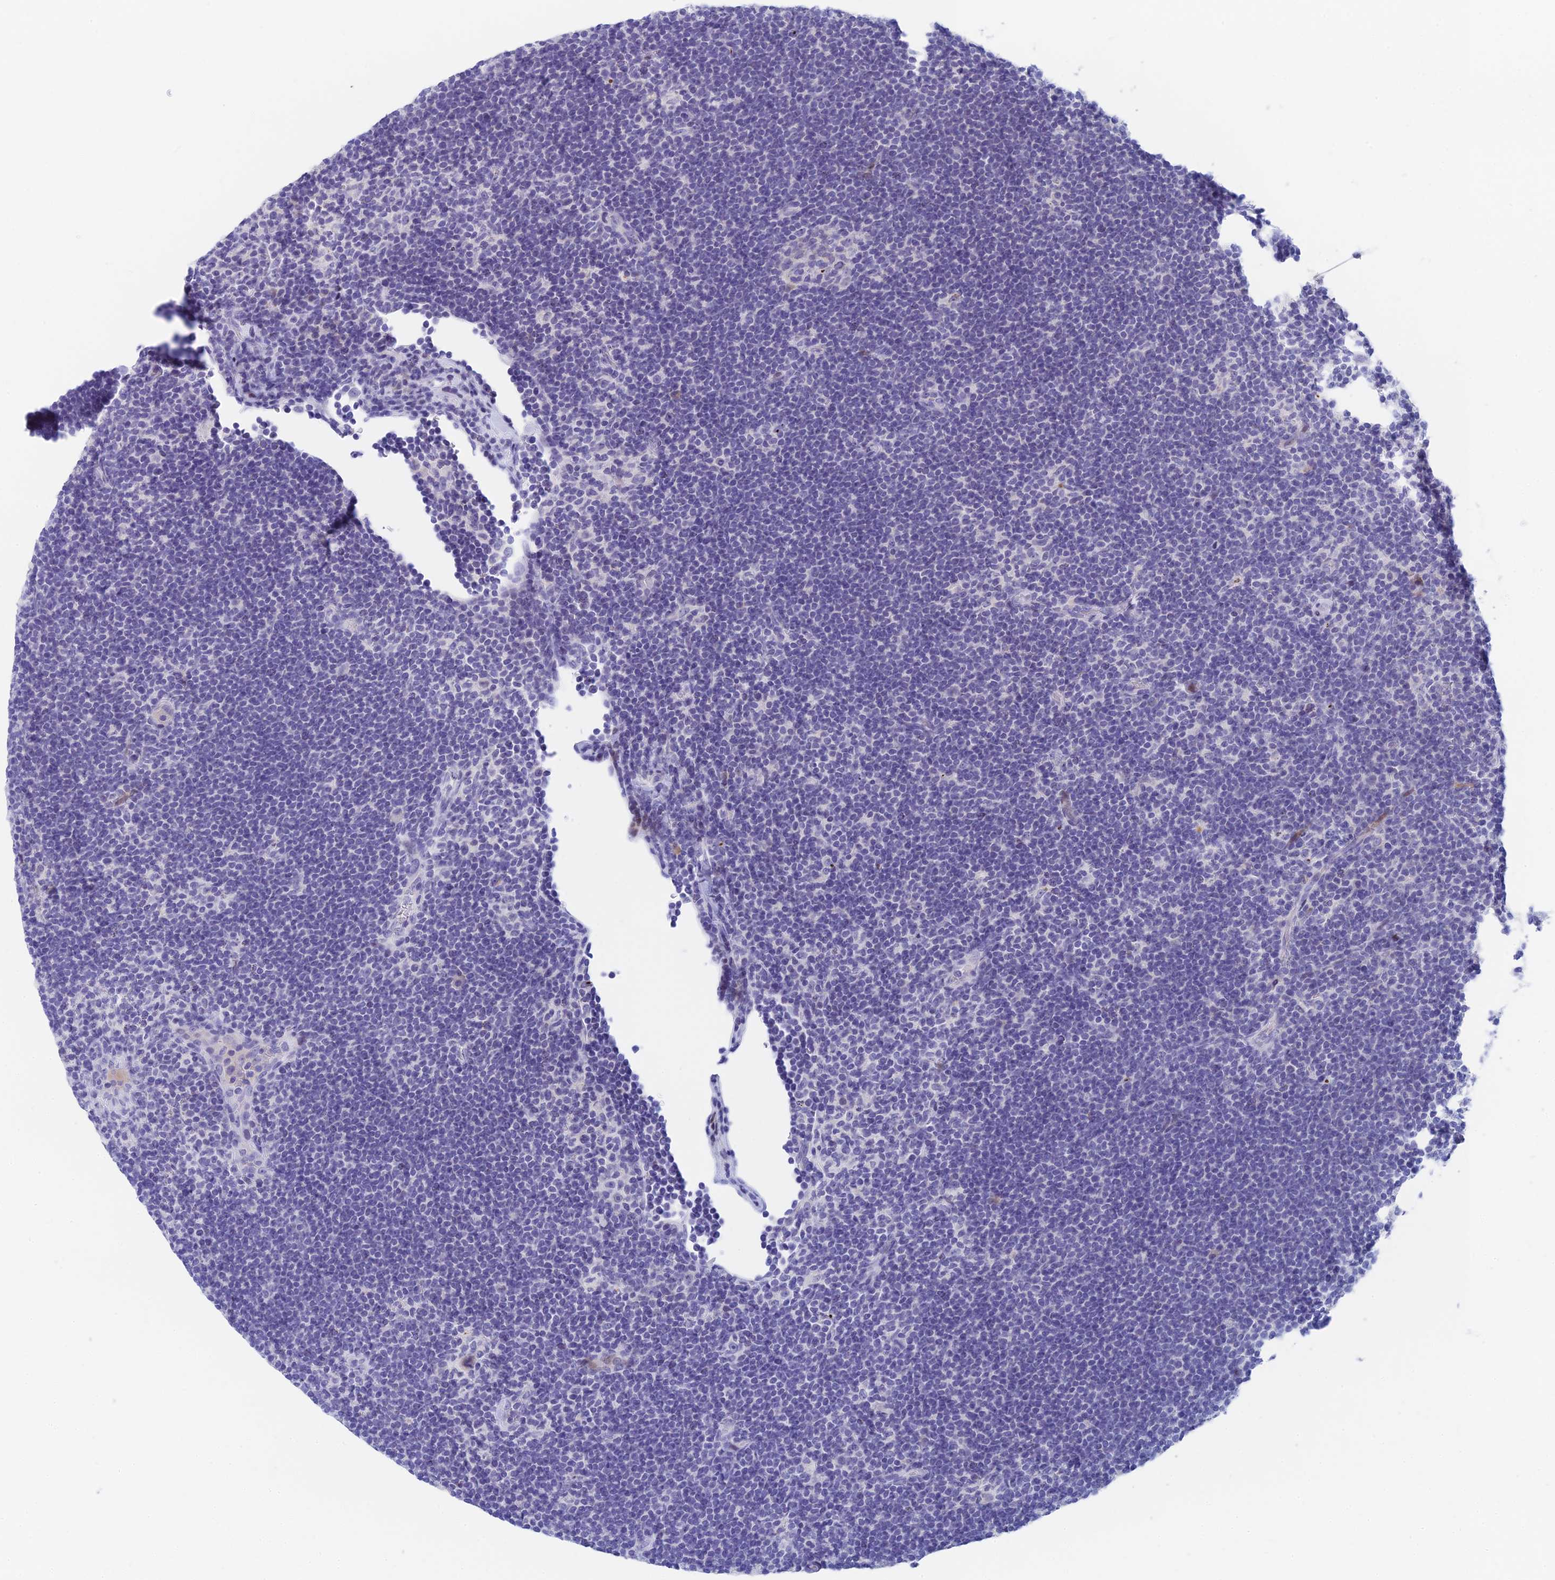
{"staining": {"intensity": "negative", "quantity": "none", "location": "none"}, "tissue": "lymphoma", "cell_type": "Tumor cells", "image_type": "cancer", "snomed": [{"axis": "morphology", "description": "Hodgkin's disease, NOS"}, {"axis": "topography", "description": "Lymph node"}], "caption": "Tumor cells are negative for brown protein staining in Hodgkin's disease.", "gene": "REXO5", "patient": {"sex": "female", "age": 57}}